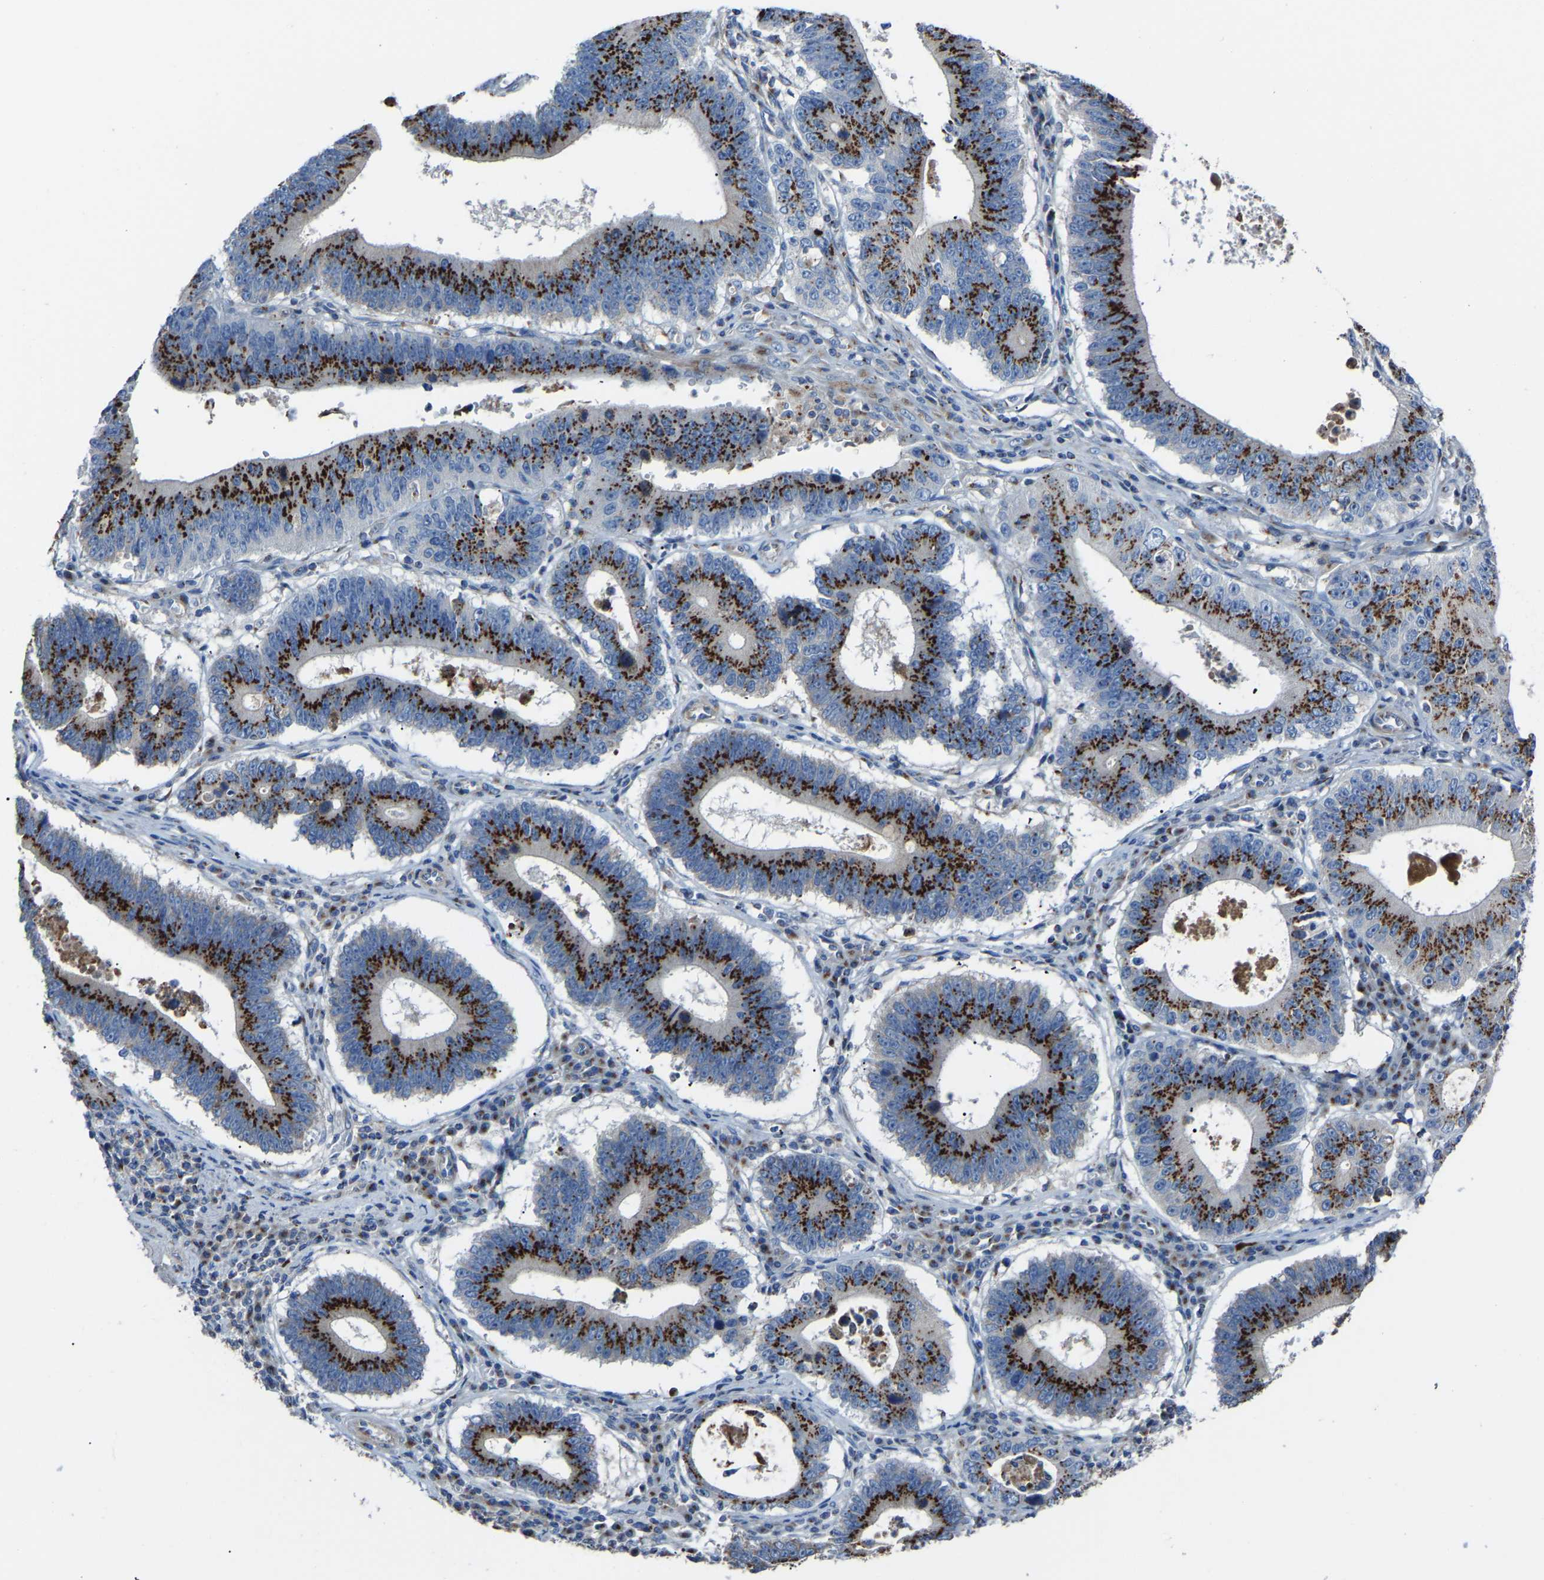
{"staining": {"intensity": "strong", "quantity": ">75%", "location": "cytoplasmic/membranous"}, "tissue": "stomach cancer", "cell_type": "Tumor cells", "image_type": "cancer", "snomed": [{"axis": "morphology", "description": "Adenocarcinoma, NOS"}, {"axis": "topography", "description": "Stomach"}], "caption": "Stomach adenocarcinoma stained with immunohistochemistry (IHC) shows strong cytoplasmic/membranous positivity in approximately >75% of tumor cells.", "gene": "CANT1", "patient": {"sex": "male", "age": 59}}